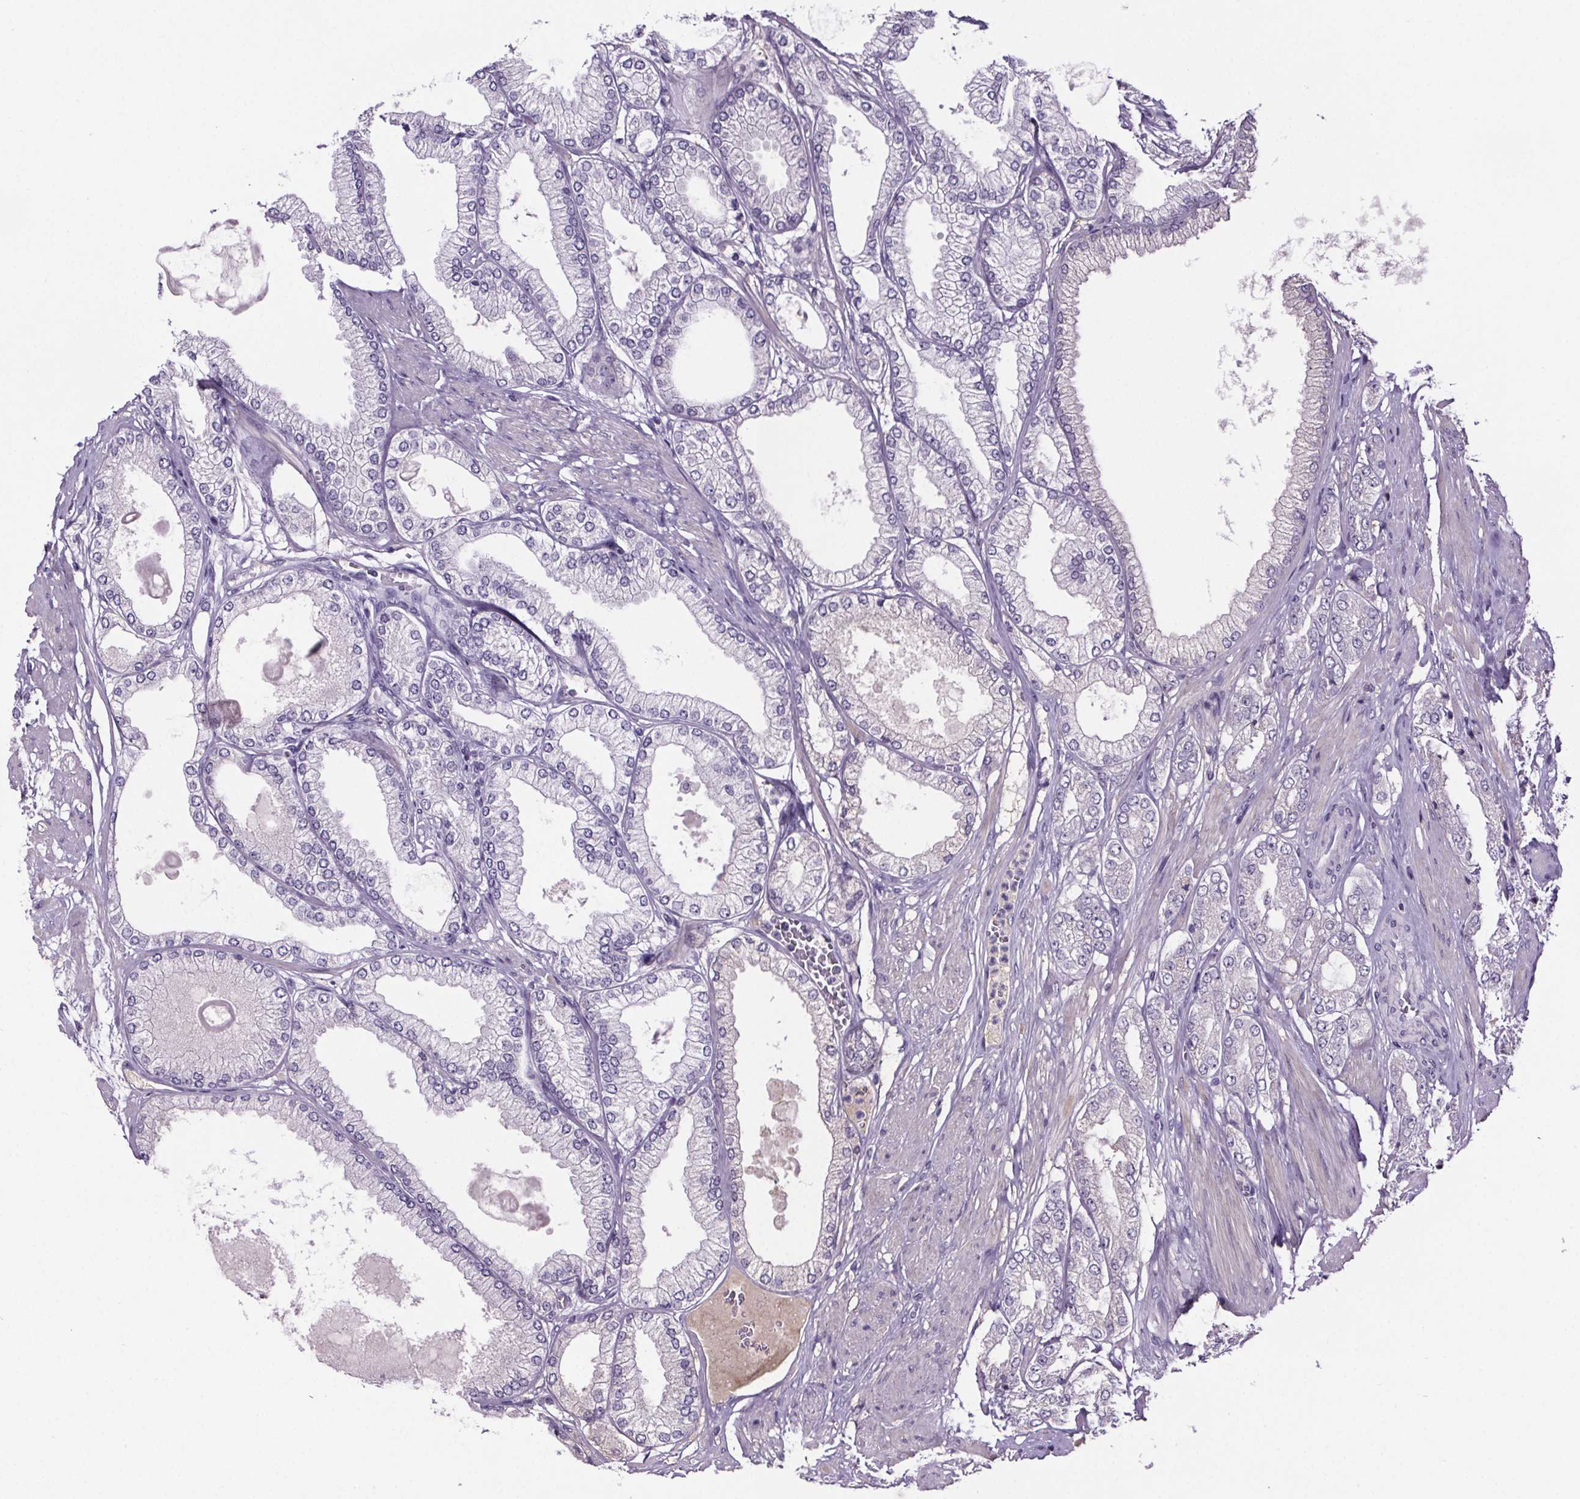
{"staining": {"intensity": "negative", "quantity": "none", "location": "none"}, "tissue": "prostate cancer", "cell_type": "Tumor cells", "image_type": "cancer", "snomed": [{"axis": "morphology", "description": "Adenocarcinoma, High grade"}, {"axis": "topography", "description": "Prostate"}], "caption": "Protein analysis of prostate high-grade adenocarcinoma reveals no significant positivity in tumor cells.", "gene": "CUBN", "patient": {"sex": "male", "age": 68}}